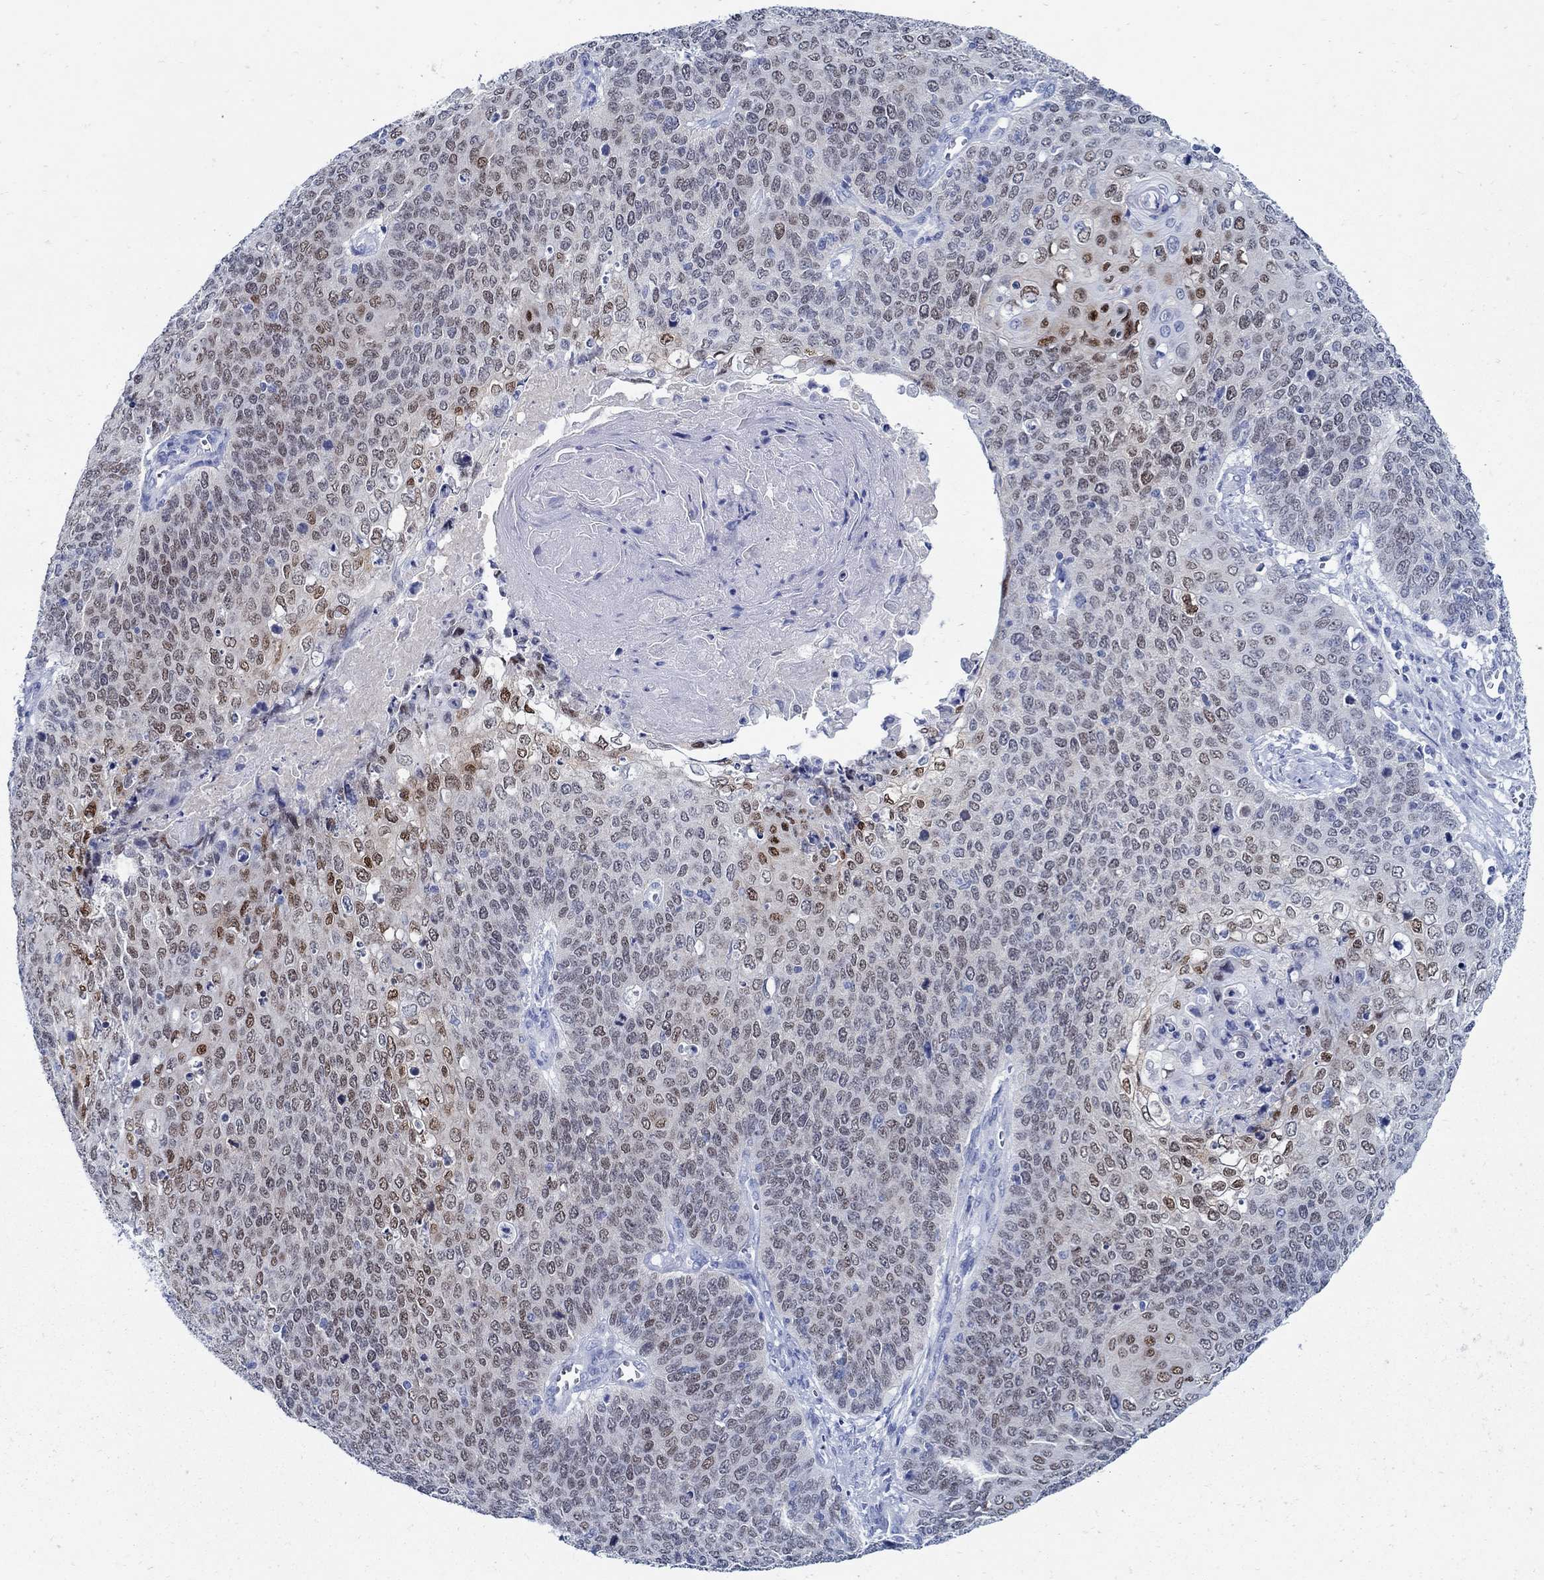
{"staining": {"intensity": "moderate", "quantity": "25%-75%", "location": "nuclear"}, "tissue": "cervical cancer", "cell_type": "Tumor cells", "image_type": "cancer", "snomed": [{"axis": "morphology", "description": "Squamous cell carcinoma, NOS"}, {"axis": "topography", "description": "Cervix"}], "caption": "Brown immunohistochemical staining in squamous cell carcinoma (cervical) exhibits moderate nuclear staining in about 25%-75% of tumor cells.", "gene": "PAX9", "patient": {"sex": "female", "age": 39}}